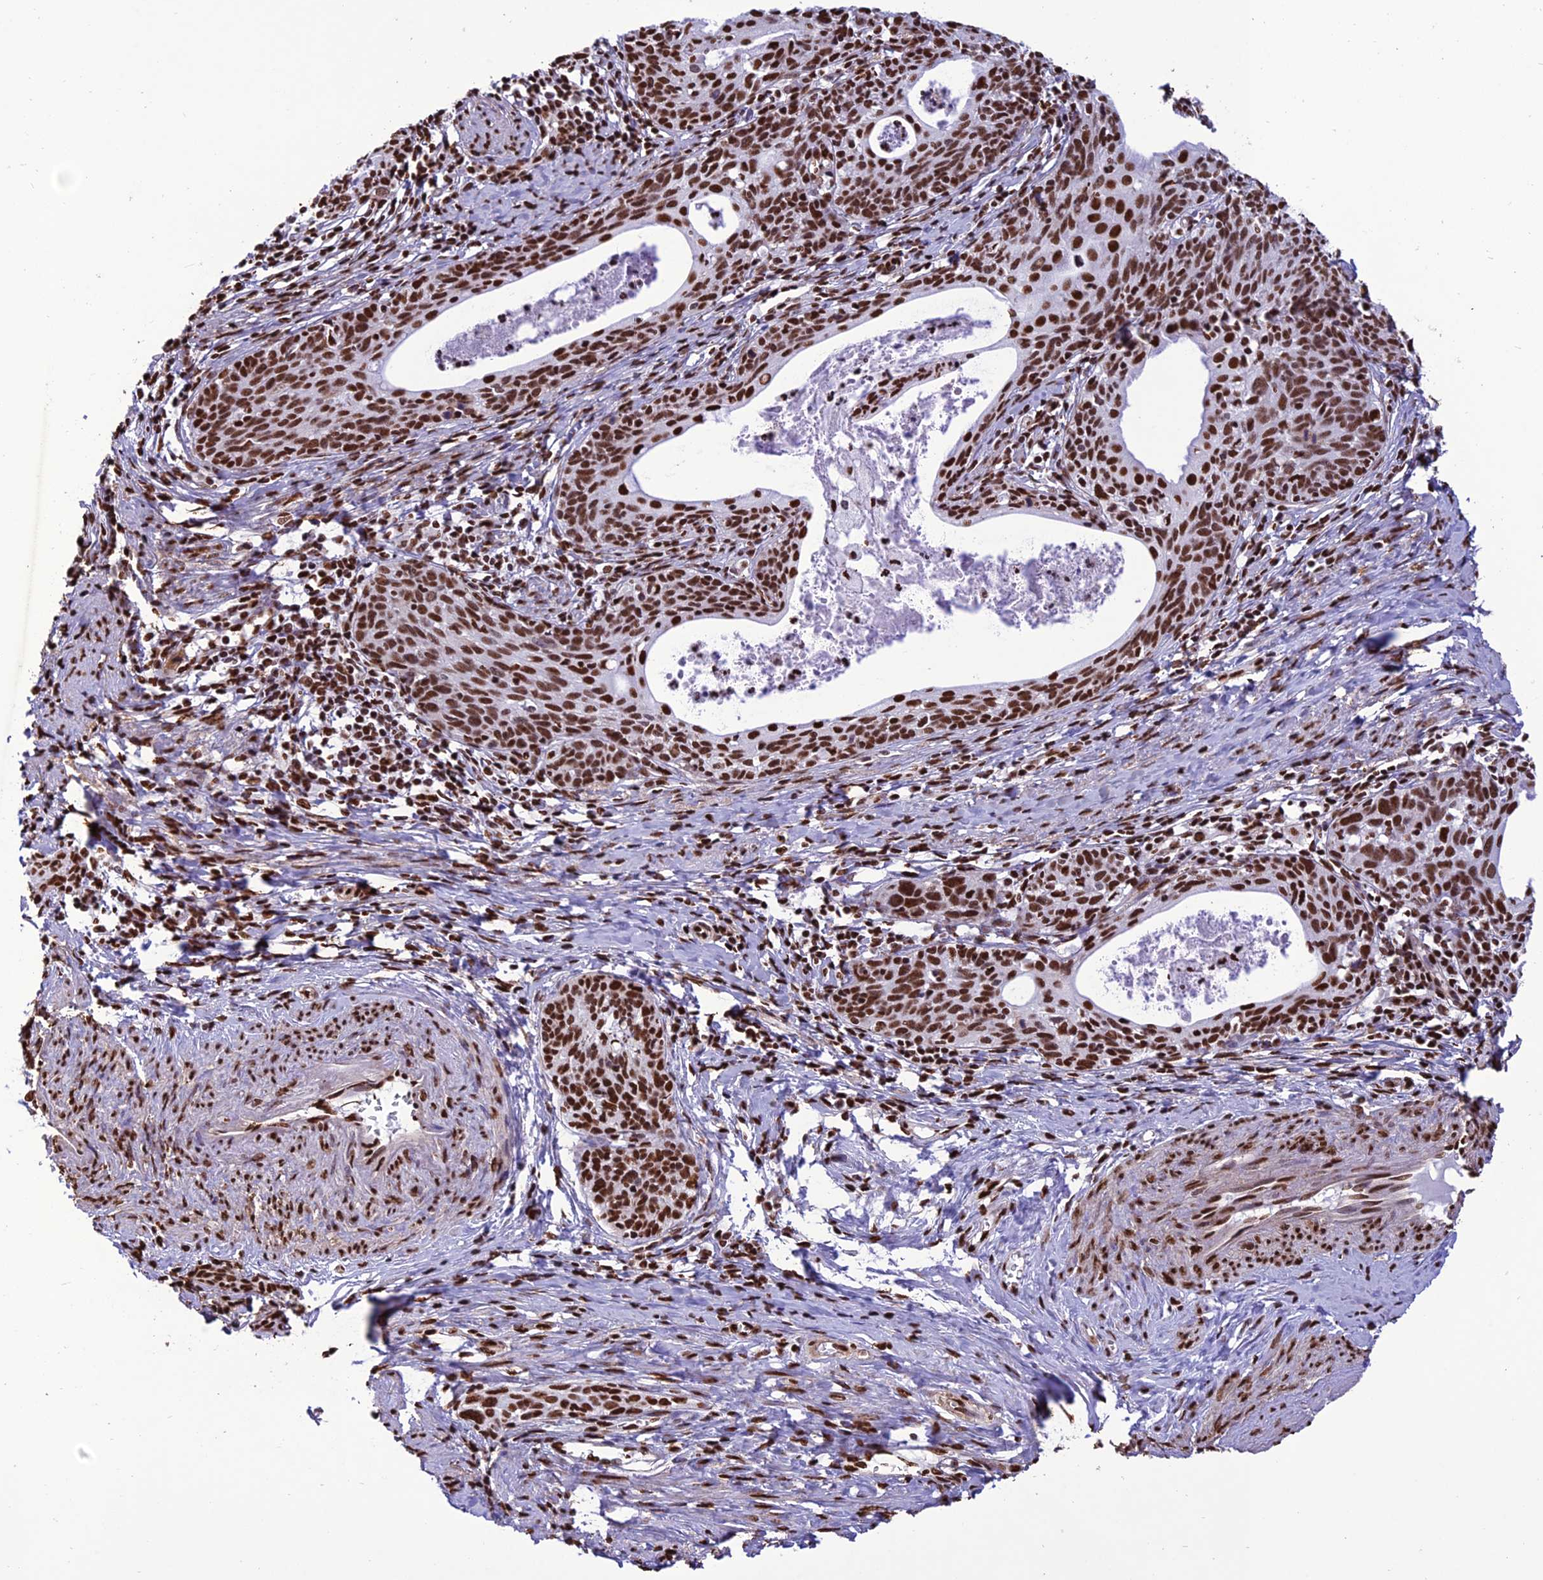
{"staining": {"intensity": "strong", "quantity": ">75%", "location": "nuclear"}, "tissue": "cervical cancer", "cell_type": "Tumor cells", "image_type": "cancer", "snomed": [{"axis": "morphology", "description": "Squamous cell carcinoma, NOS"}, {"axis": "topography", "description": "Cervix"}], "caption": "Tumor cells reveal high levels of strong nuclear staining in approximately >75% of cells in human cervical squamous cell carcinoma.", "gene": "INO80E", "patient": {"sex": "female", "age": 52}}